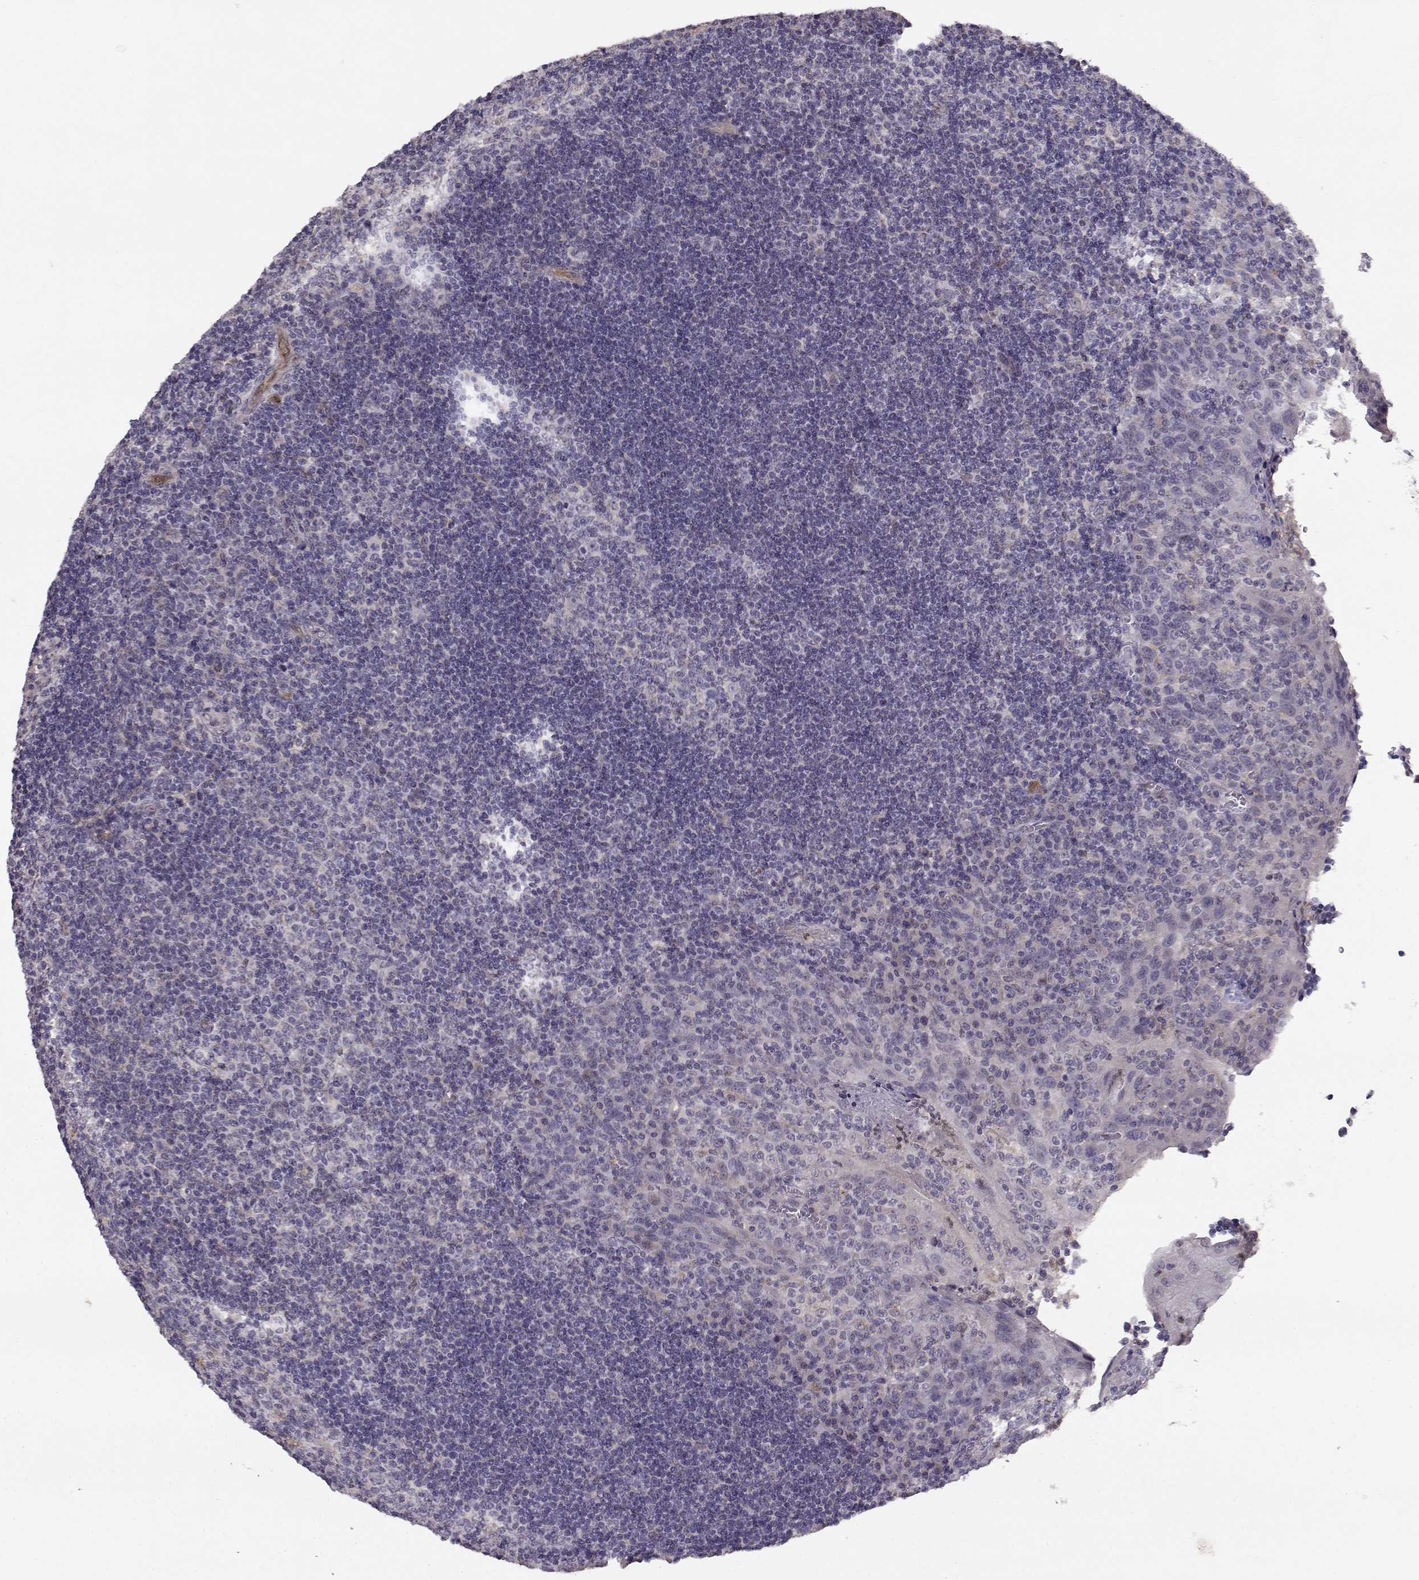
{"staining": {"intensity": "negative", "quantity": "none", "location": "none"}, "tissue": "tonsil", "cell_type": "Germinal center cells", "image_type": "normal", "snomed": [{"axis": "morphology", "description": "Normal tissue, NOS"}, {"axis": "topography", "description": "Tonsil"}], "caption": "This is a micrograph of immunohistochemistry (IHC) staining of benign tonsil, which shows no staining in germinal center cells.", "gene": "BMX", "patient": {"sex": "male", "age": 17}}